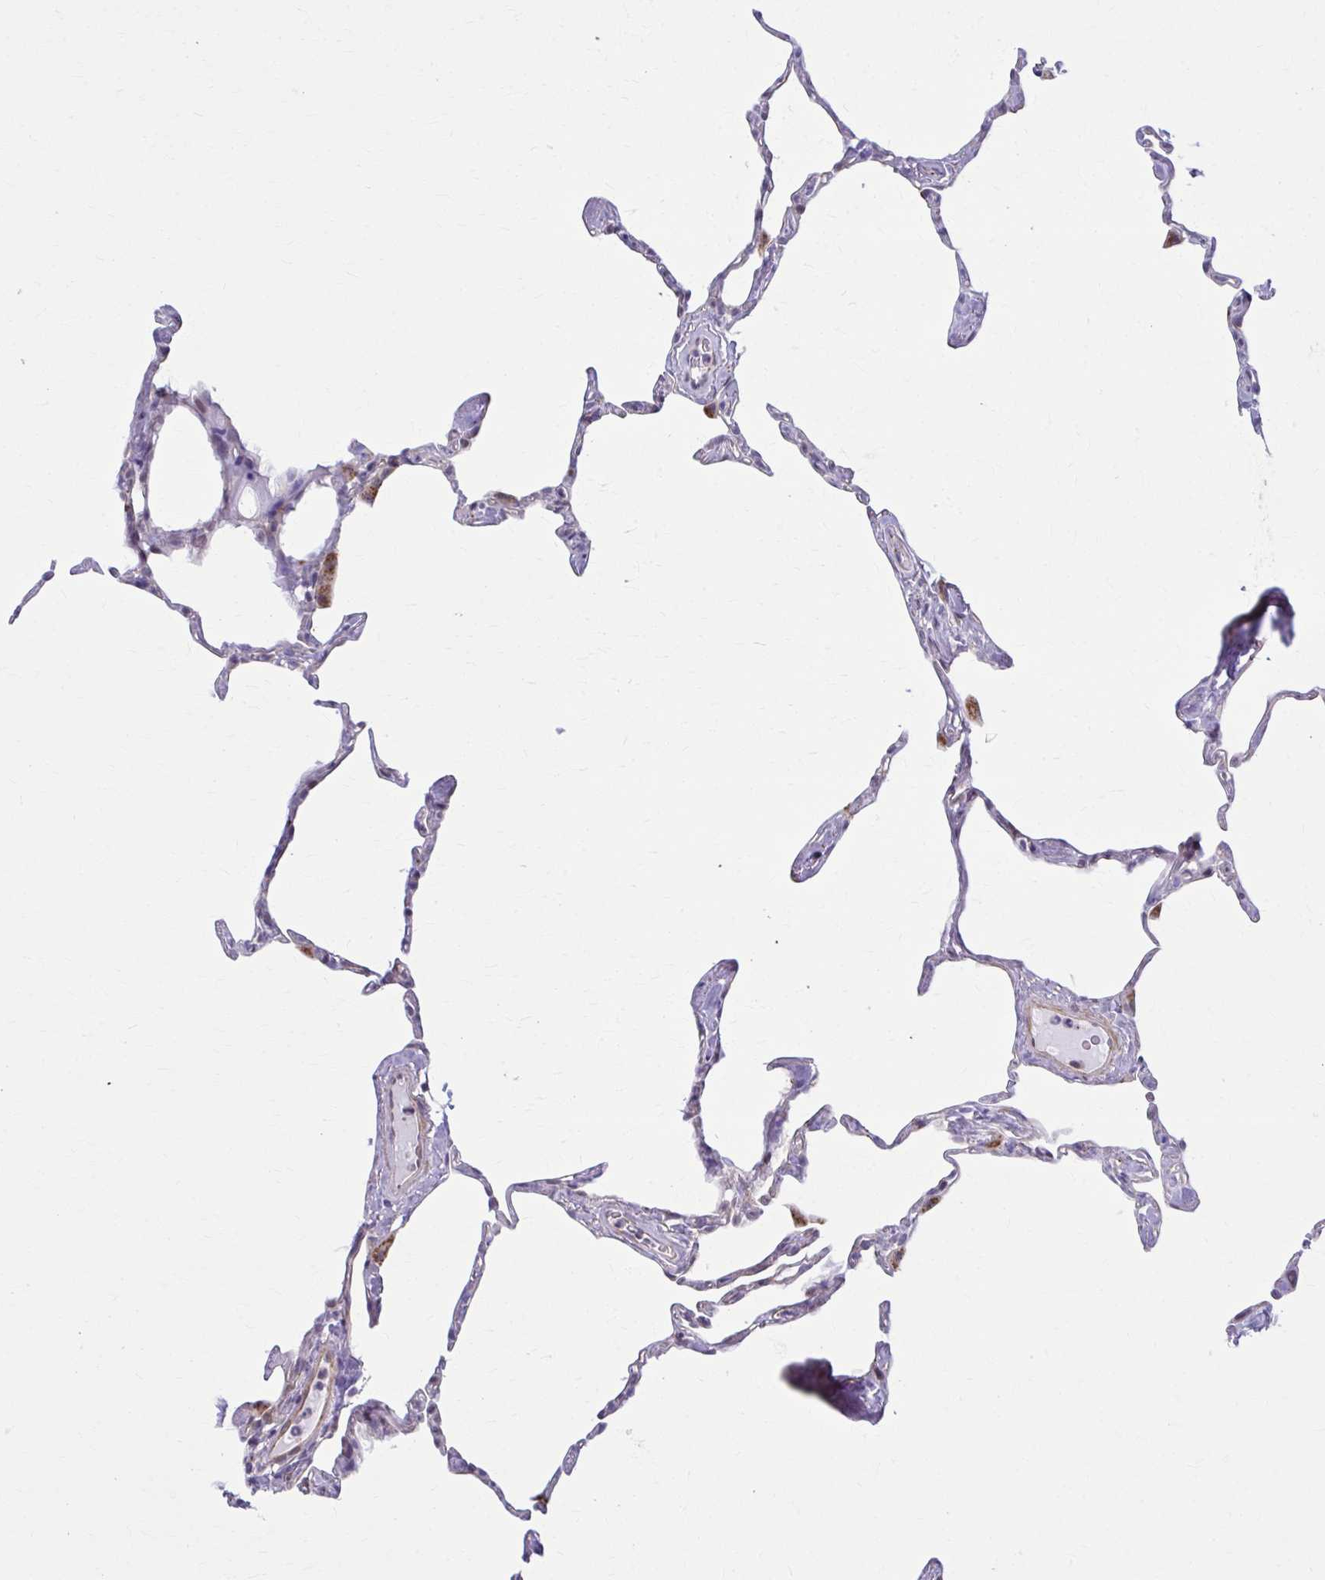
{"staining": {"intensity": "moderate", "quantity": "<25%", "location": "cytoplasmic/membranous"}, "tissue": "lung", "cell_type": "Alveolar cells", "image_type": "normal", "snomed": [{"axis": "morphology", "description": "Normal tissue, NOS"}, {"axis": "topography", "description": "Lung"}], "caption": "High-magnification brightfield microscopy of benign lung stained with DAB (3,3'-diaminobenzidine) (brown) and counterstained with hematoxylin (blue). alveolar cells exhibit moderate cytoplasmic/membranous positivity is present in approximately<25% of cells.", "gene": "LRRC4B", "patient": {"sex": "male", "age": 65}}